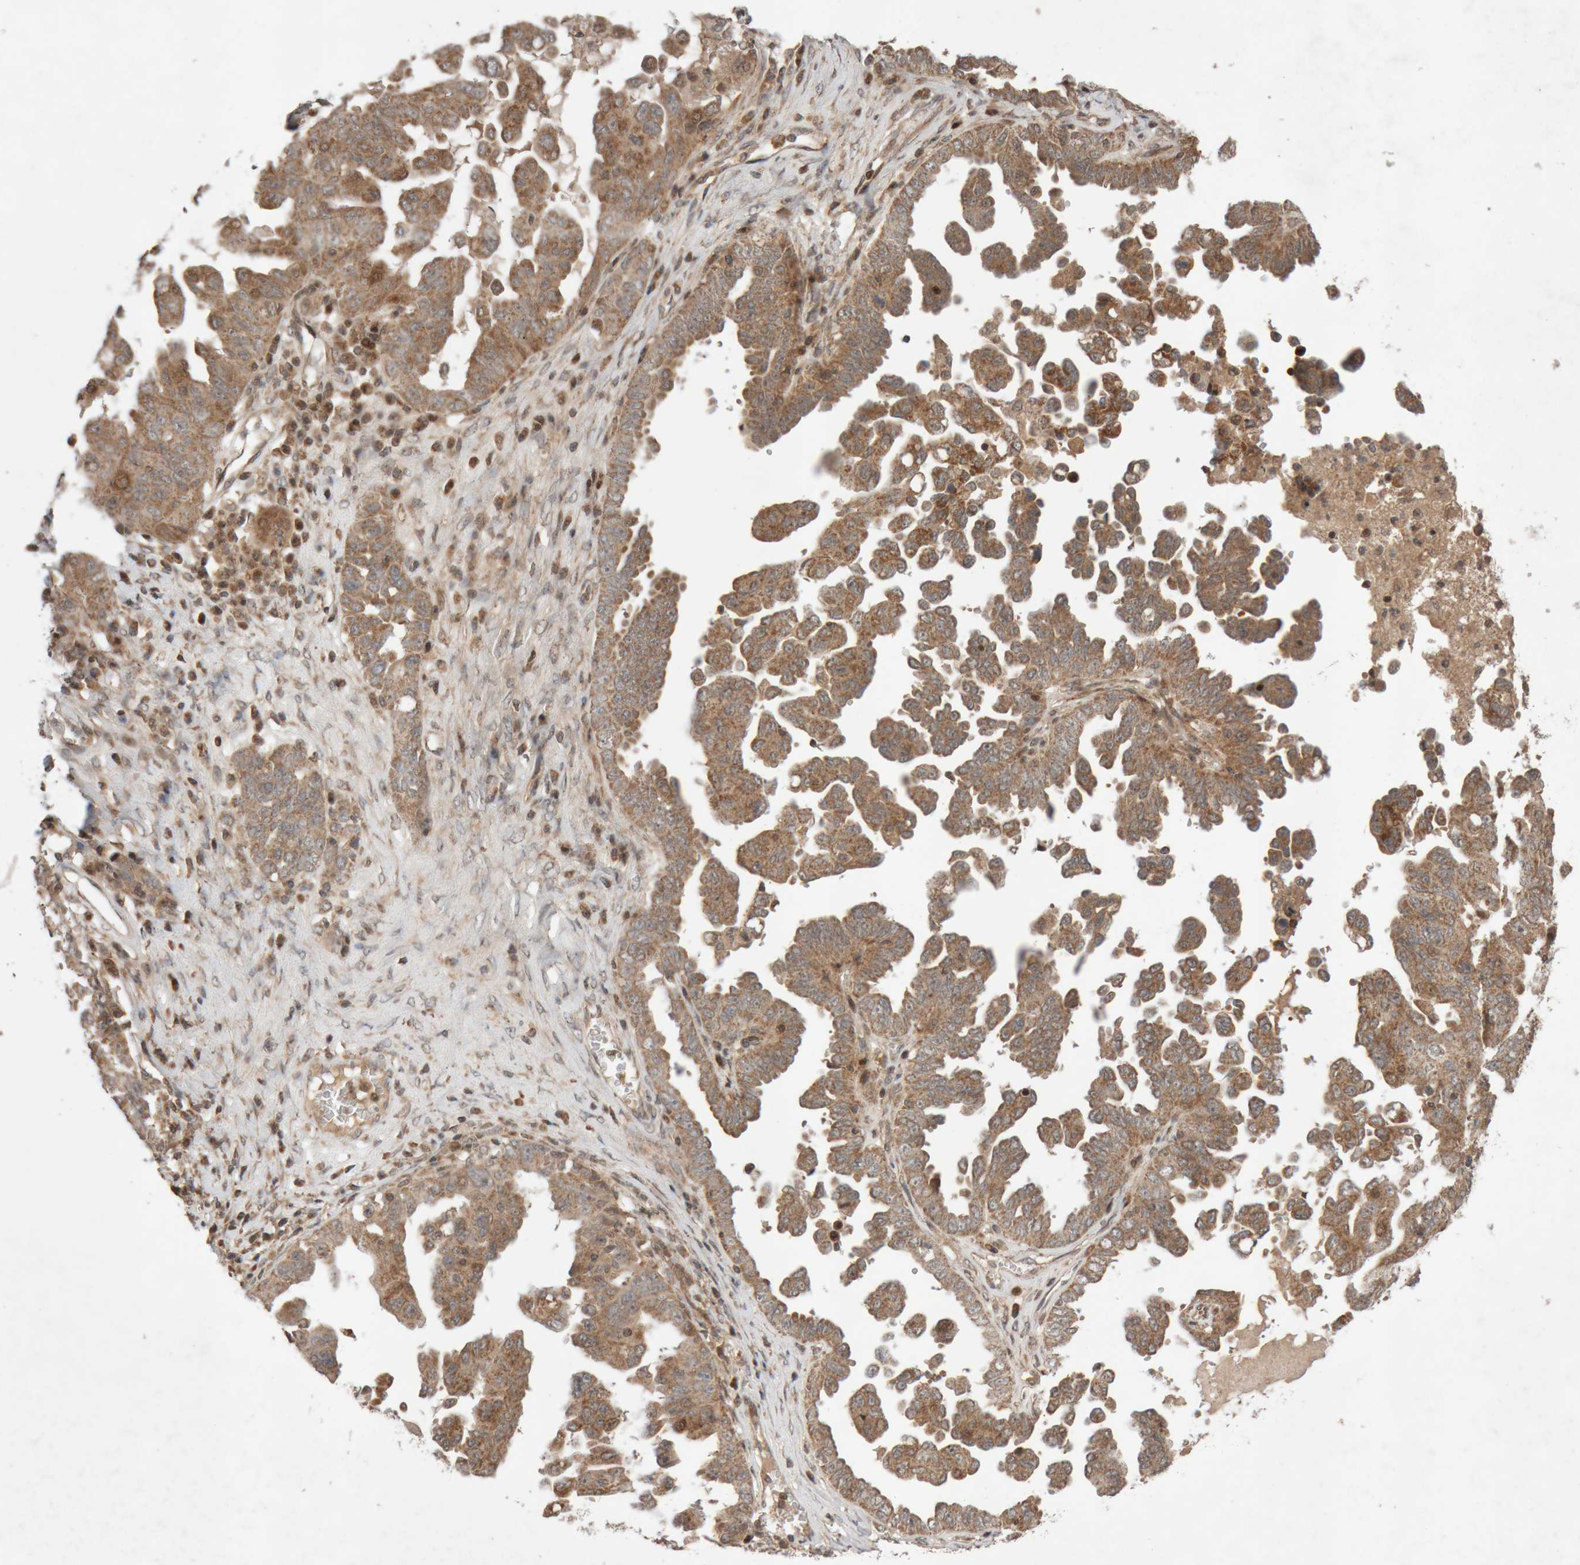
{"staining": {"intensity": "moderate", "quantity": ">75%", "location": "cytoplasmic/membranous"}, "tissue": "ovarian cancer", "cell_type": "Tumor cells", "image_type": "cancer", "snomed": [{"axis": "morphology", "description": "Carcinoma, endometroid"}, {"axis": "topography", "description": "Ovary"}], "caption": "Immunohistochemistry (IHC) photomicrograph of neoplastic tissue: ovarian cancer stained using immunohistochemistry (IHC) shows medium levels of moderate protein expression localized specifically in the cytoplasmic/membranous of tumor cells, appearing as a cytoplasmic/membranous brown color.", "gene": "KIF21B", "patient": {"sex": "female", "age": 62}}